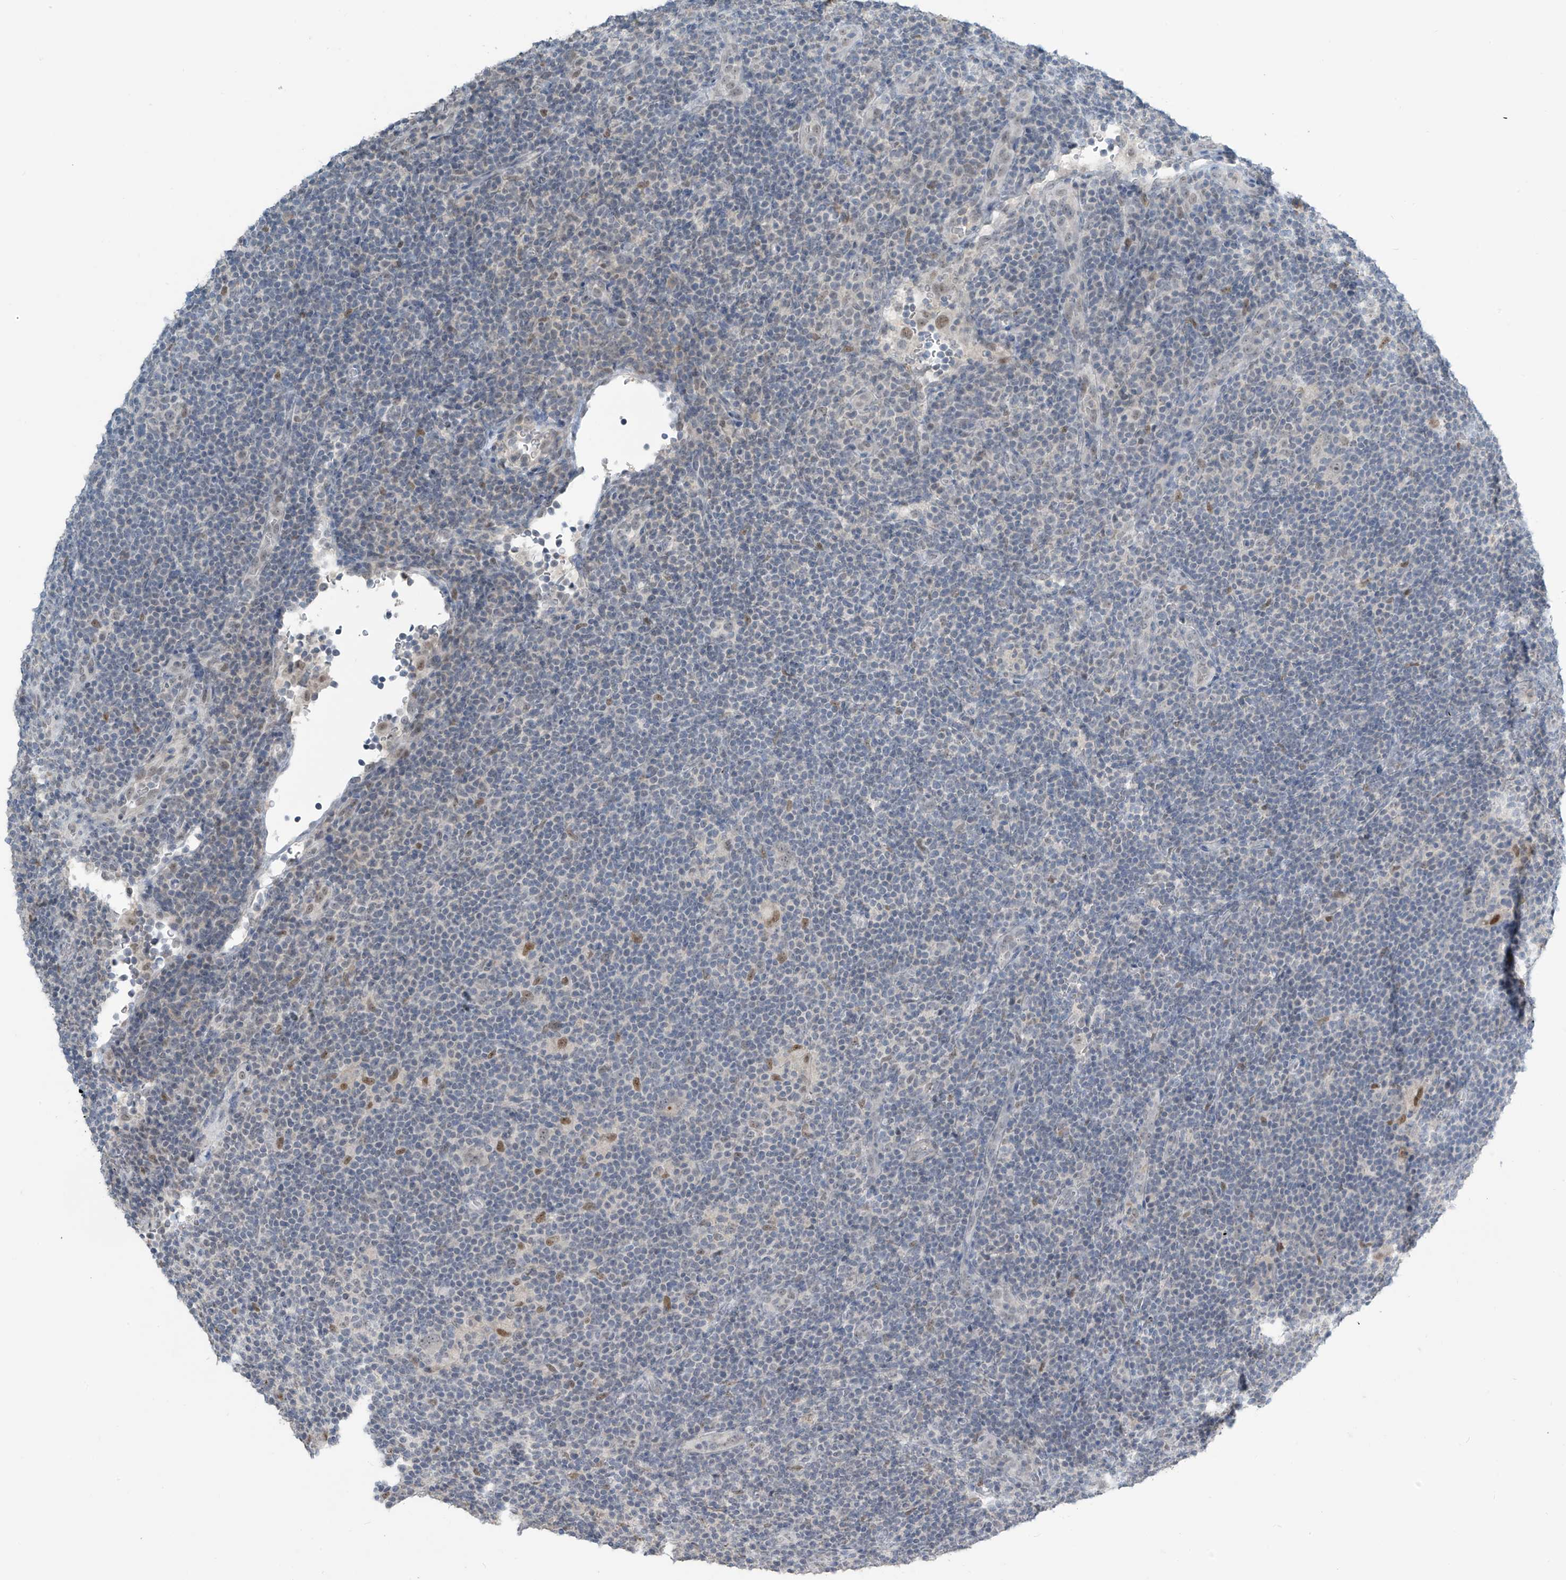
{"staining": {"intensity": "negative", "quantity": "none", "location": "none"}, "tissue": "lymphoma", "cell_type": "Tumor cells", "image_type": "cancer", "snomed": [{"axis": "morphology", "description": "Hodgkin's disease, NOS"}, {"axis": "topography", "description": "Lymph node"}], "caption": "Immunohistochemistry histopathology image of neoplastic tissue: Hodgkin's disease stained with DAB shows no significant protein positivity in tumor cells.", "gene": "METAP1D", "patient": {"sex": "female", "age": 57}}